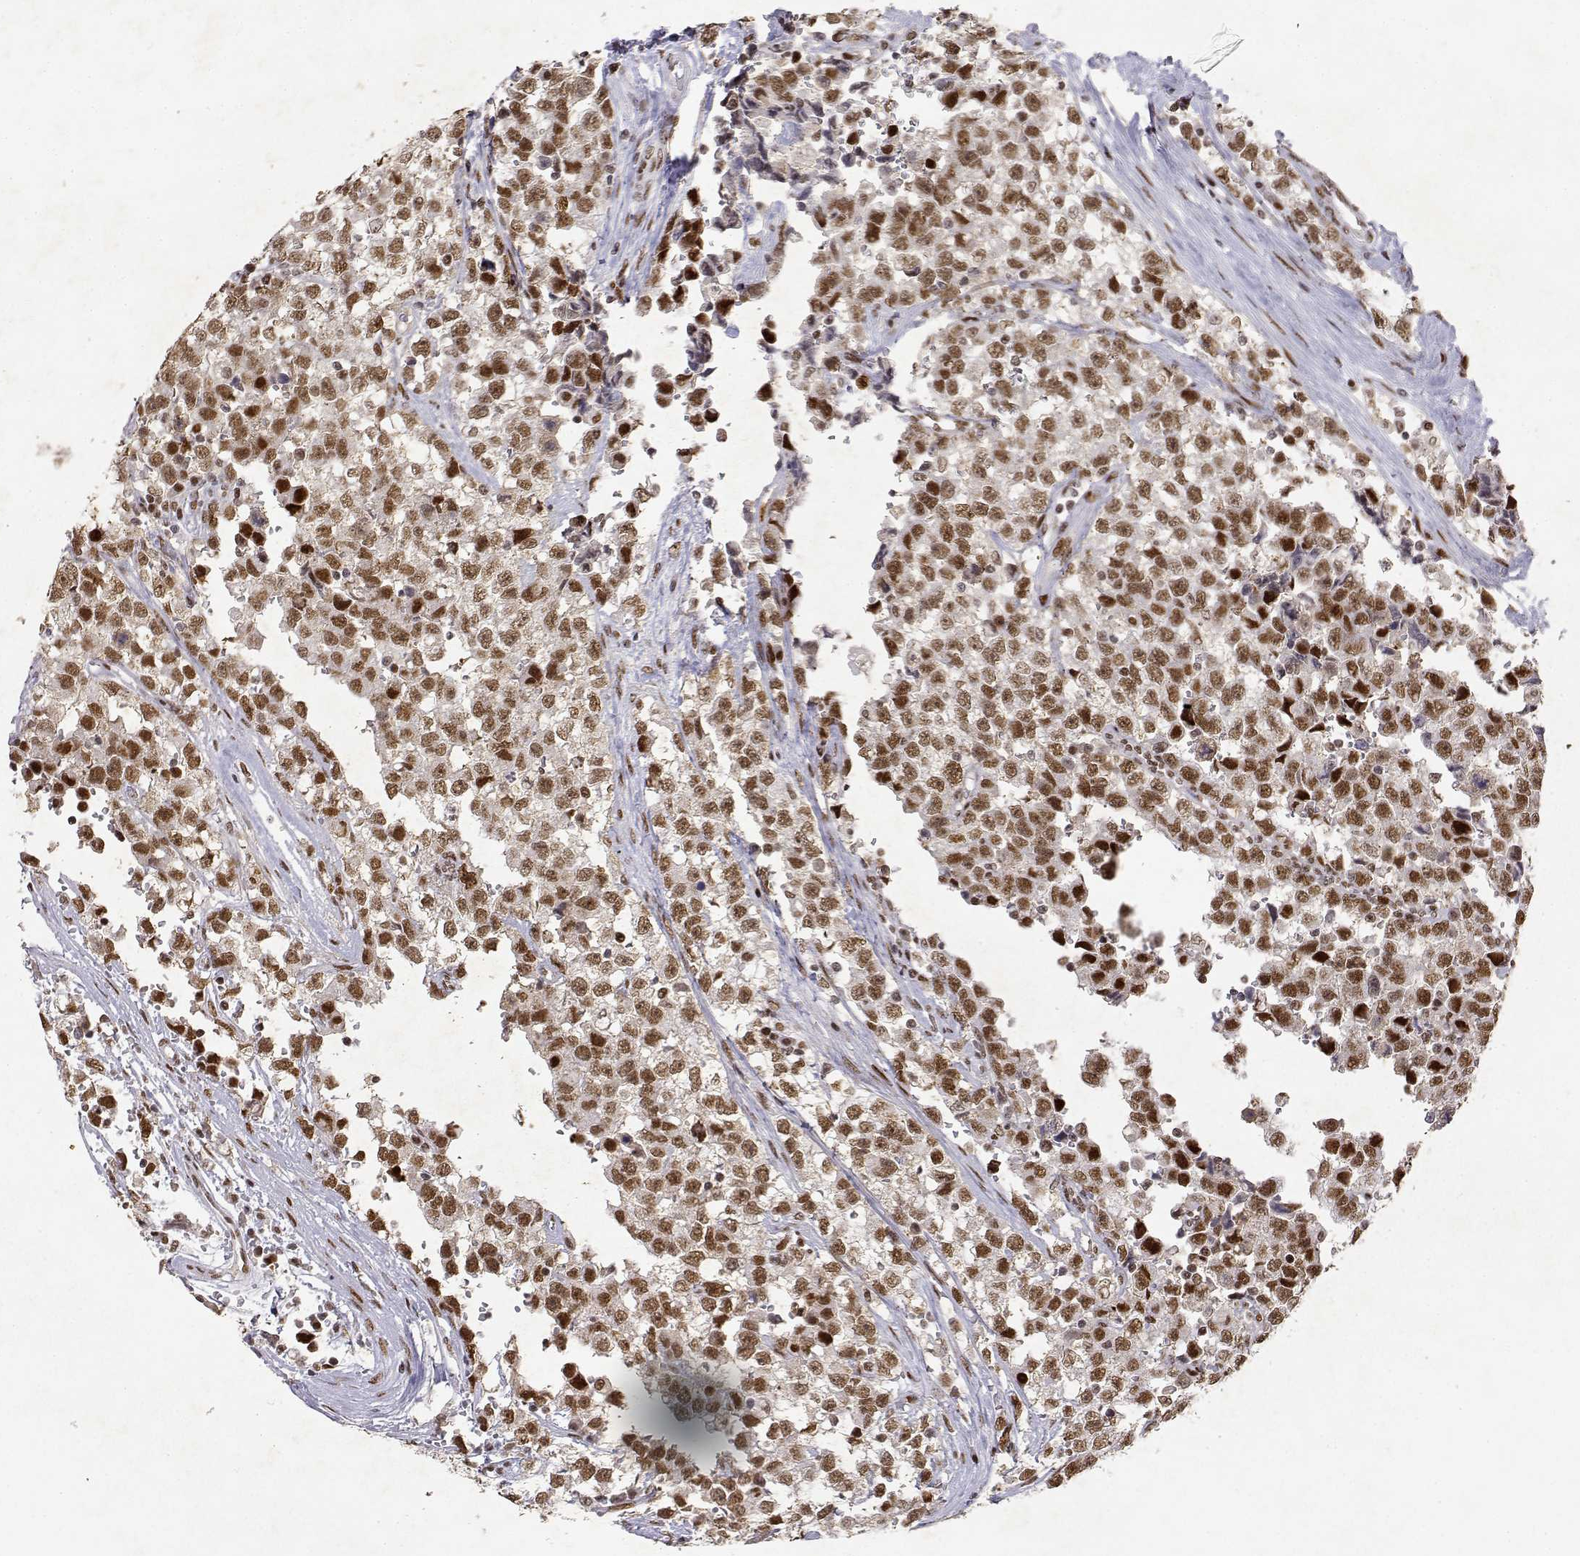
{"staining": {"intensity": "moderate", "quantity": ">75%", "location": "nuclear"}, "tissue": "testis cancer", "cell_type": "Tumor cells", "image_type": "cancer", "snomed": [{"axis": "morphology", "description": "Seminoma, NOS"}, {"axis": "topography", "description": "Testis"}], "caption": "About >75% of tumor cells in testis cancer (seminoma) show moderate nuclear protein positivity as visualized by brown immunohistochemical staining.", "gene": "RSF1", "patient": {"sex": "male", "age": 34}}